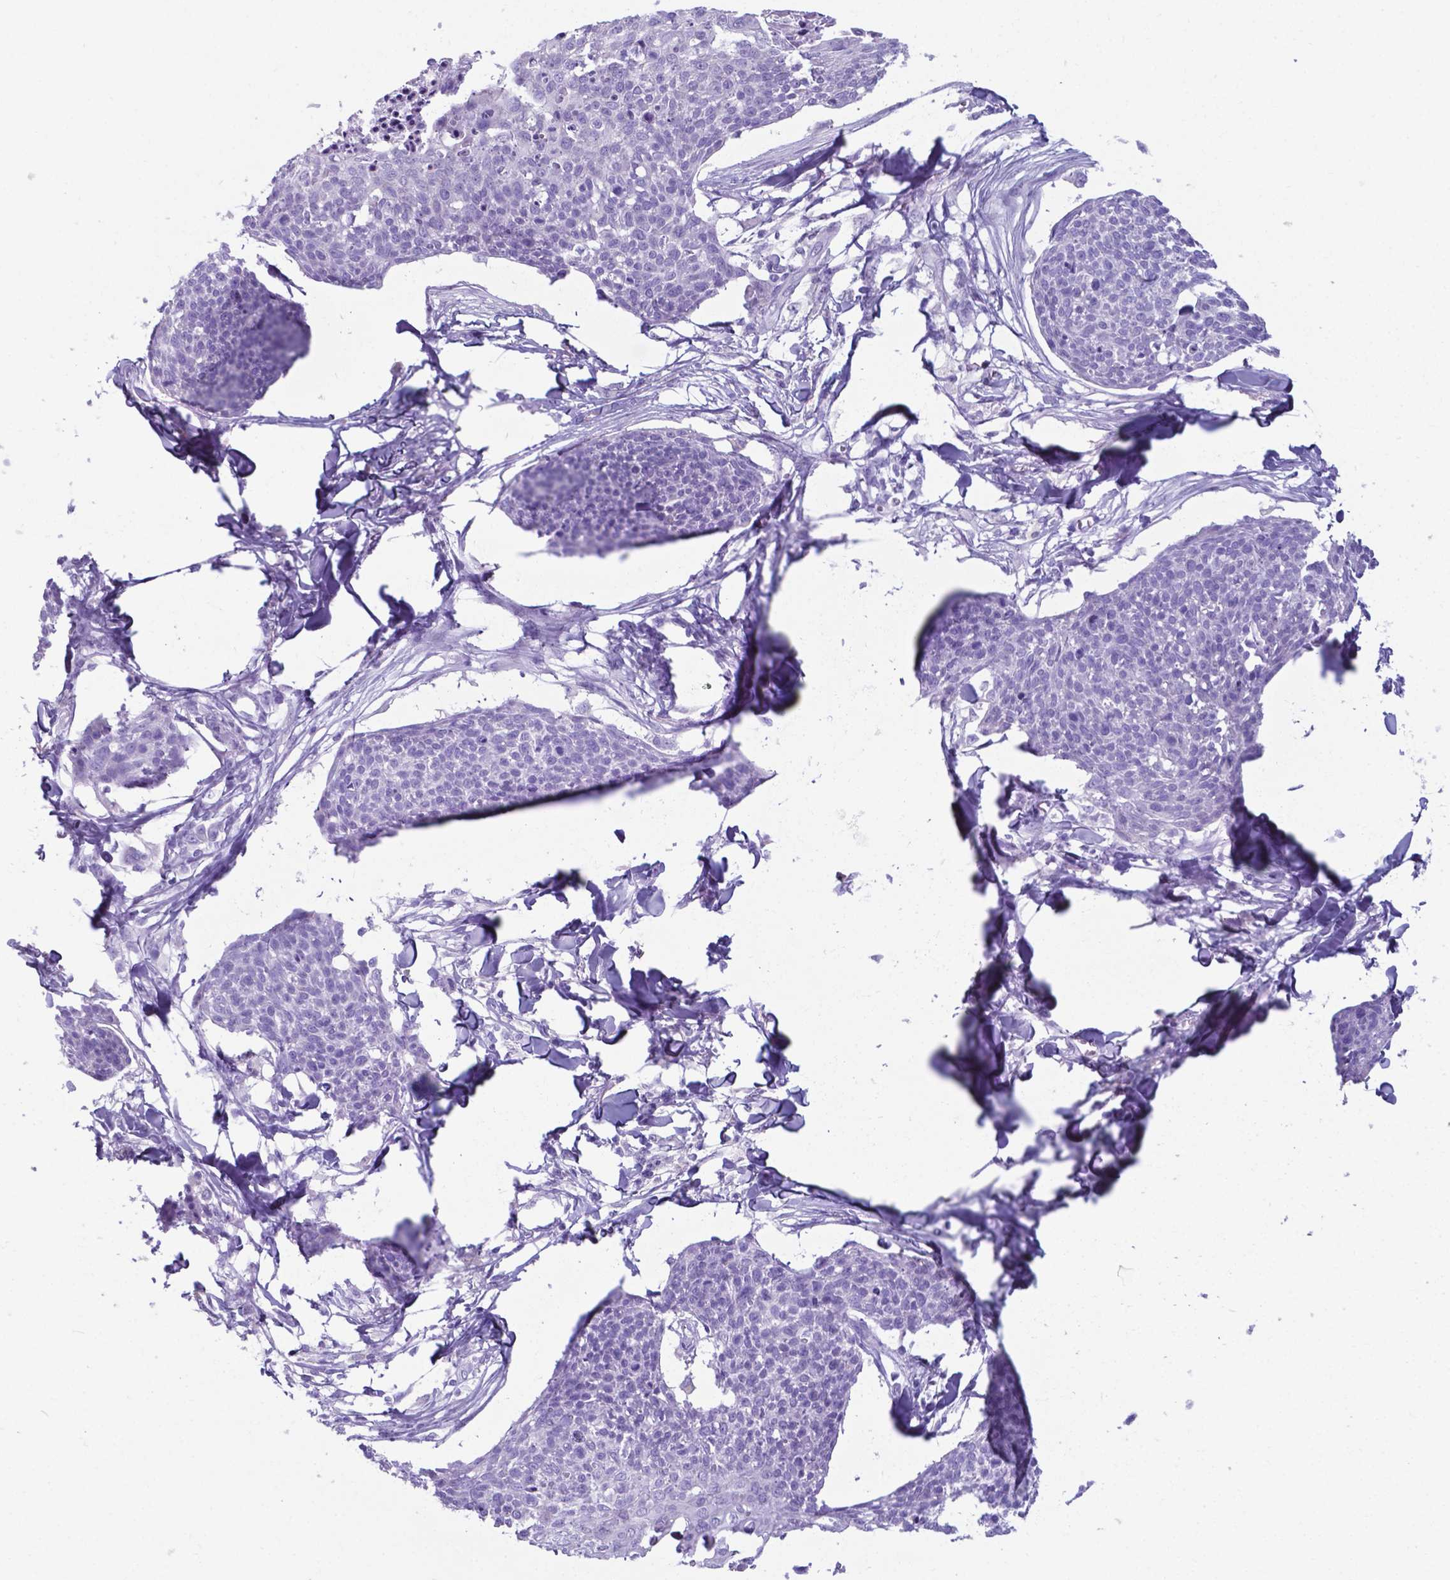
{"staining": {"intensity": "negative", "quantity": "none", "location": "none"}, "tissue": "skin cancer", "cell_type": "Tumor cells", "image_type": "cancer", "snomed": [{"axis": "morphology", "description": "Squamous cell carcinoma, NOS"}, {"axis": "topography", "description": "Skin"}, {"axis": "topography", "description": "Vulva"}], "caption": "Skin squamous cell carcinoma was stained to show a protein in brown. There is no significant positivity in tumor cells.", "gene": "AP5B1", "patient": {"sex": "female", "age": 75}}